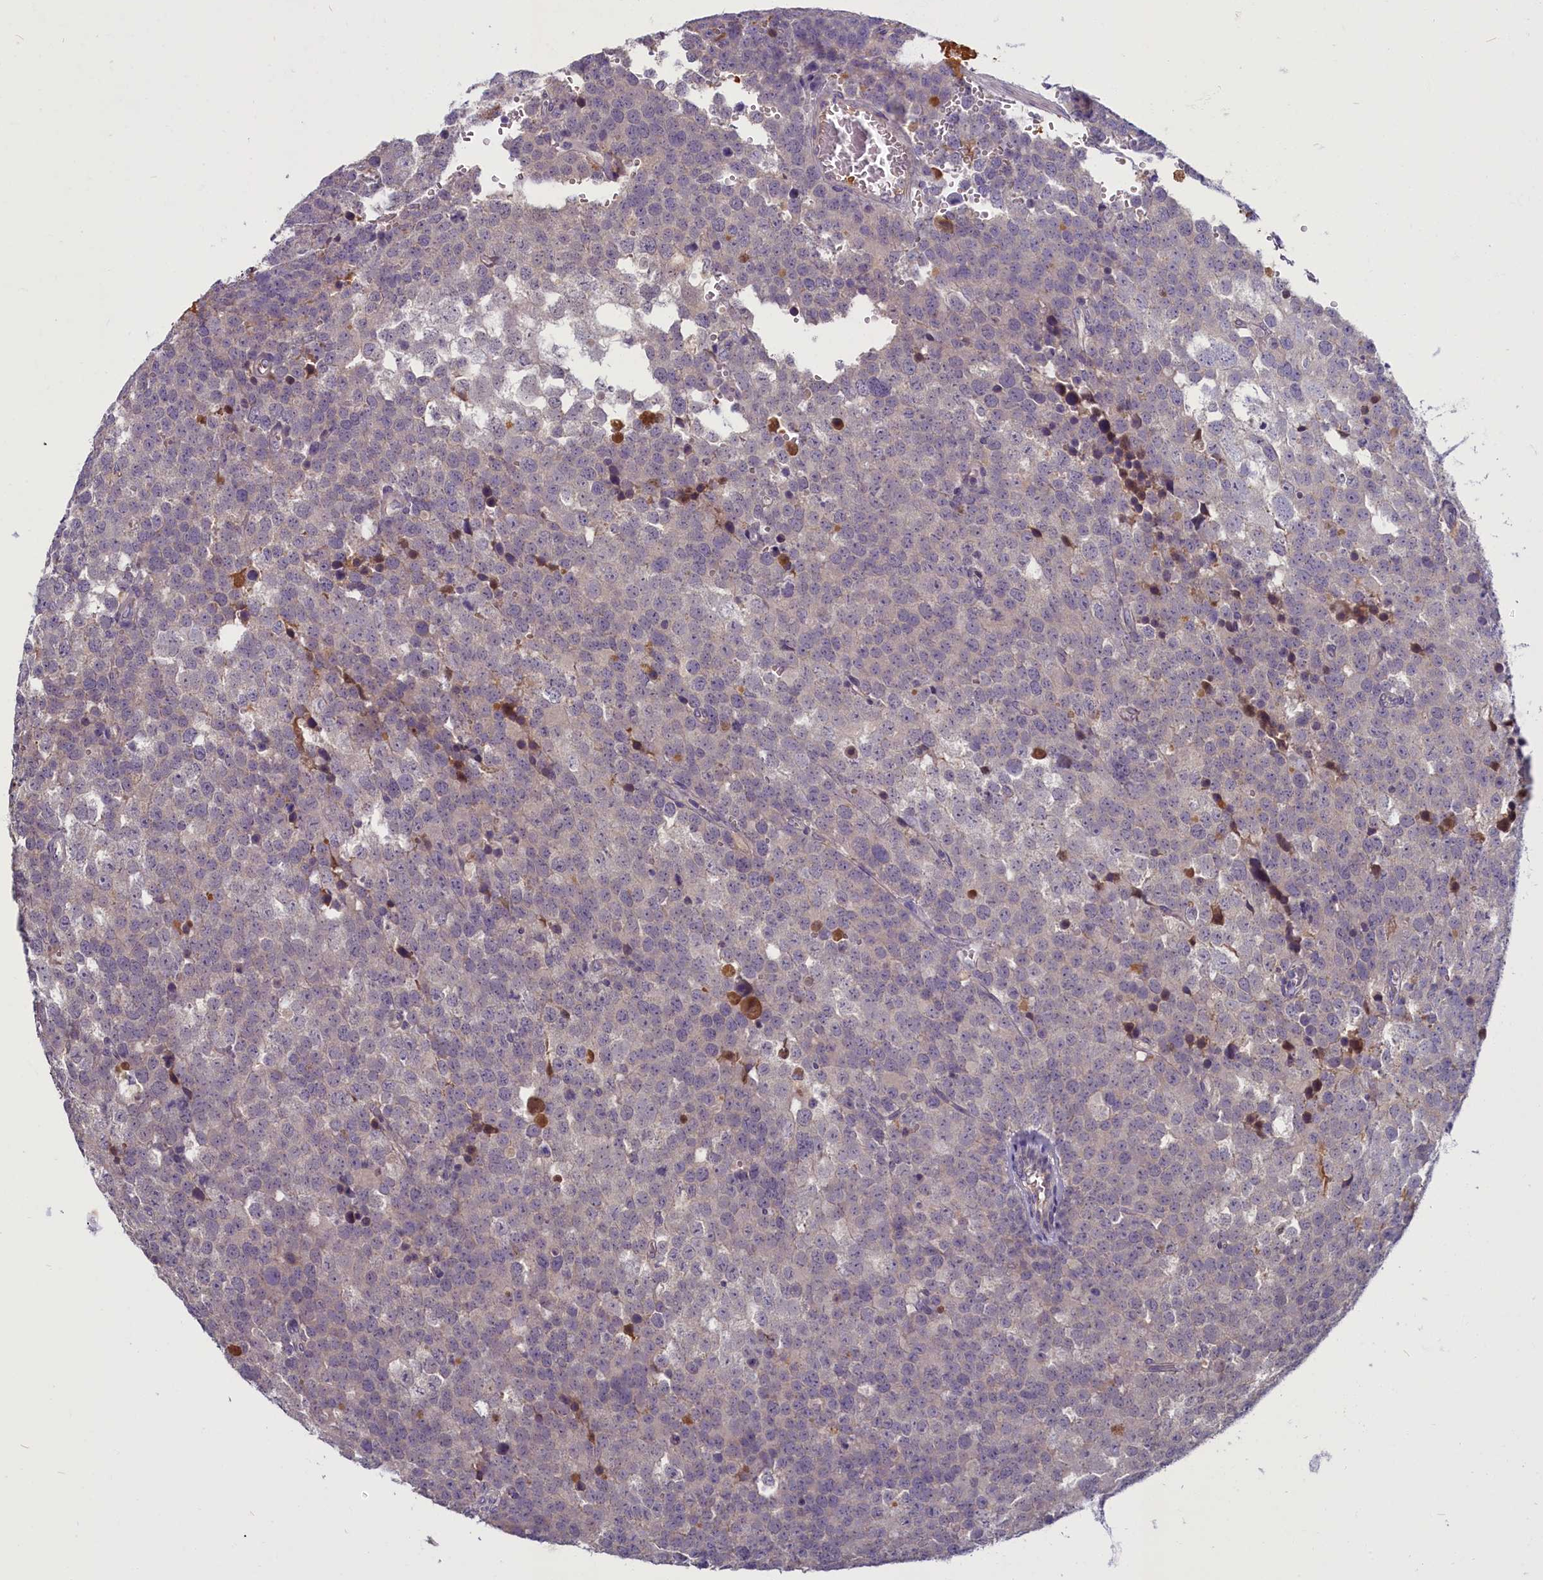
{"staining": {"intensity": "negative", "quantity": "none", "location": "none"}, "tissue": "testis cancer", "cell_type": "Tumor cells", "image_type": "cancer", "snomed": [{"axis": "morphology", "description": "Seminoma, NOS"}, {"axis": "topography", "description": "Testis"}], "caption": "Photomicrograph shows no protein staining in tumor cells of testis cancer (seminoma) tissue. (DAB immunohistochemistry (IHC) visualized using brightfield microscopy, high magnification).", "gene": "SV2C", "patient": {"sex": "male", "age": 71}}